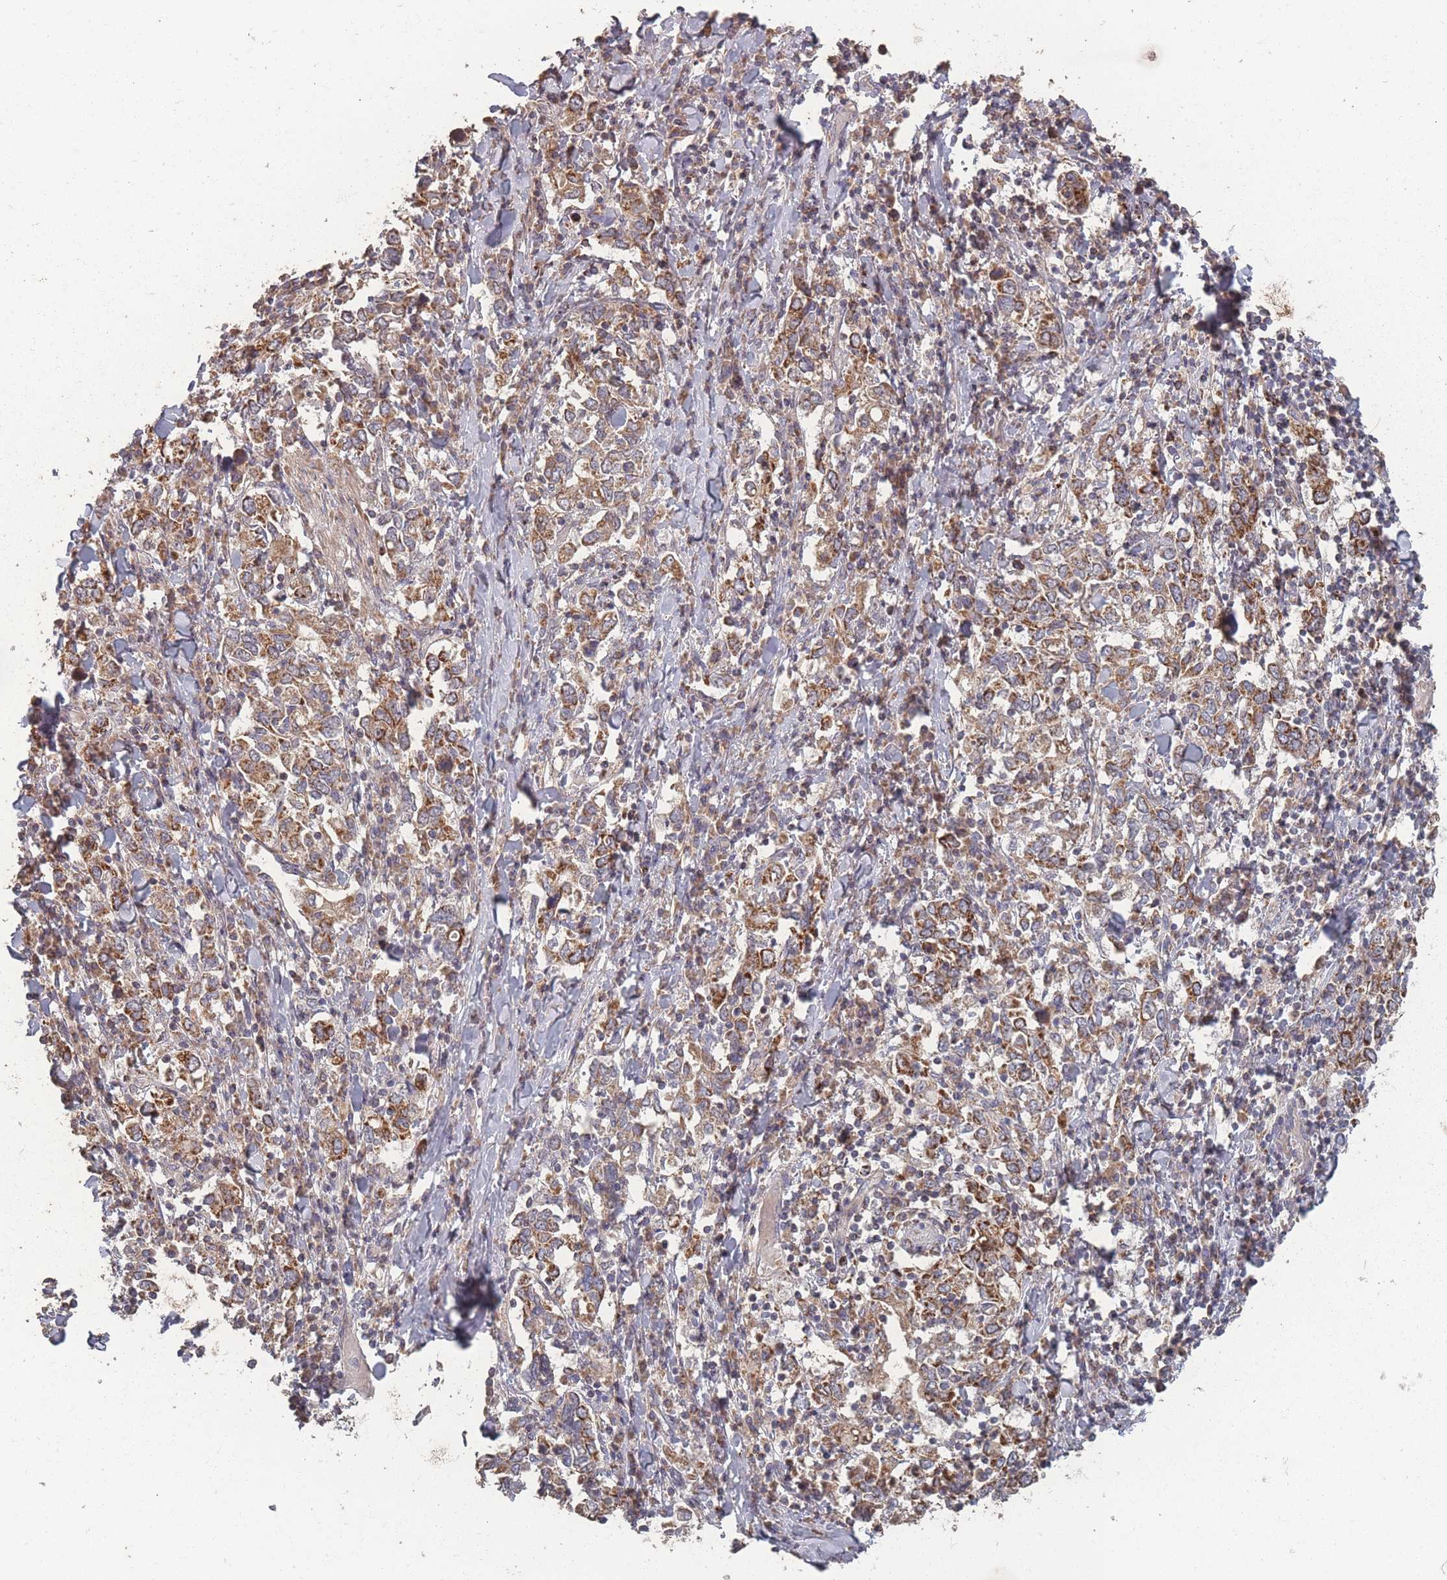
{"staining": {"intensity": "moderate", "quantity": ">75%", "location": "cytoplasmic/membranous"}, "tissue": "stomach cancer", "cell_type": "Tumor cells", "image_type": "cancer", "snomed": [{"axis": "morphology", "description": "Adenocarcinoma, NOS"}, {"axis": "topography", "description": "Stomach, upper"}], "caption": "Brown immunohistochemical staining in human stomach cancer reveals moderate cytoplasmic/membranous positivity in about >75% of tumor cells. (DAB (3,3'-diaminobenzidine) IHC with brightfield microscopy, high magnification).", "gene": "LYRM7", "patient": {"sex": "male", "age": 62}}